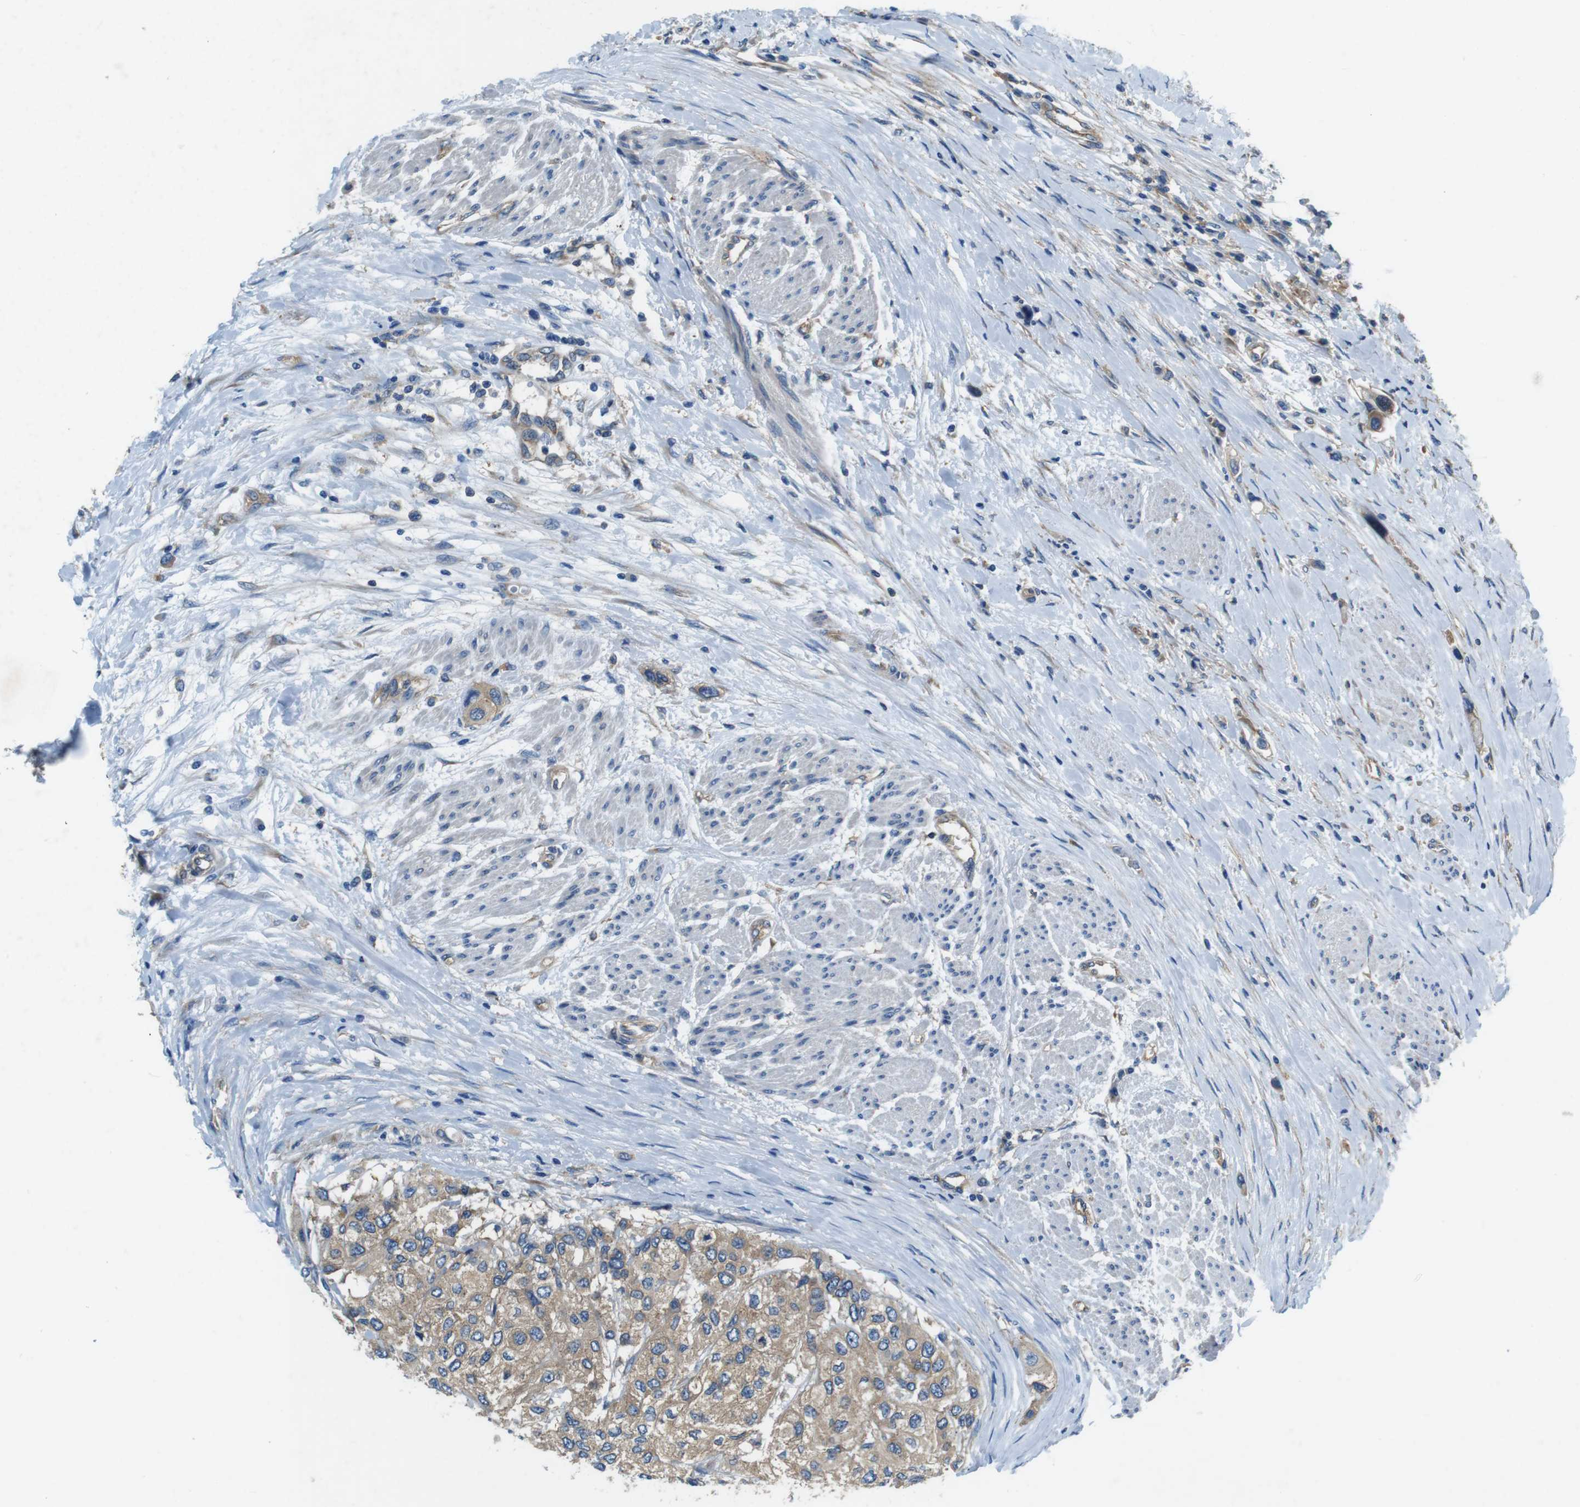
{"staining": {"intensity": "weak", "quantity": ">75%", "location": "cytoplasmic/membranous"}, "tissue": "urothelial cancer", "cell_type": "Tumor cells", "image_type": "cancer", "snomed": [{"axis": "morphology", "description": "Urothelial carcinoma, High grade"}, {"axis": "topography", "description": "Urinary bladder"}], "caption": "The photomicrograph exhibits immunohistochemical staining of urothelial cancer. There is weak cytoplasmic/membranous expression is identified in approximately >75% of tumor cells.", "gene": "DENND4C", "patient": {"sex": "female", "age": 56}}